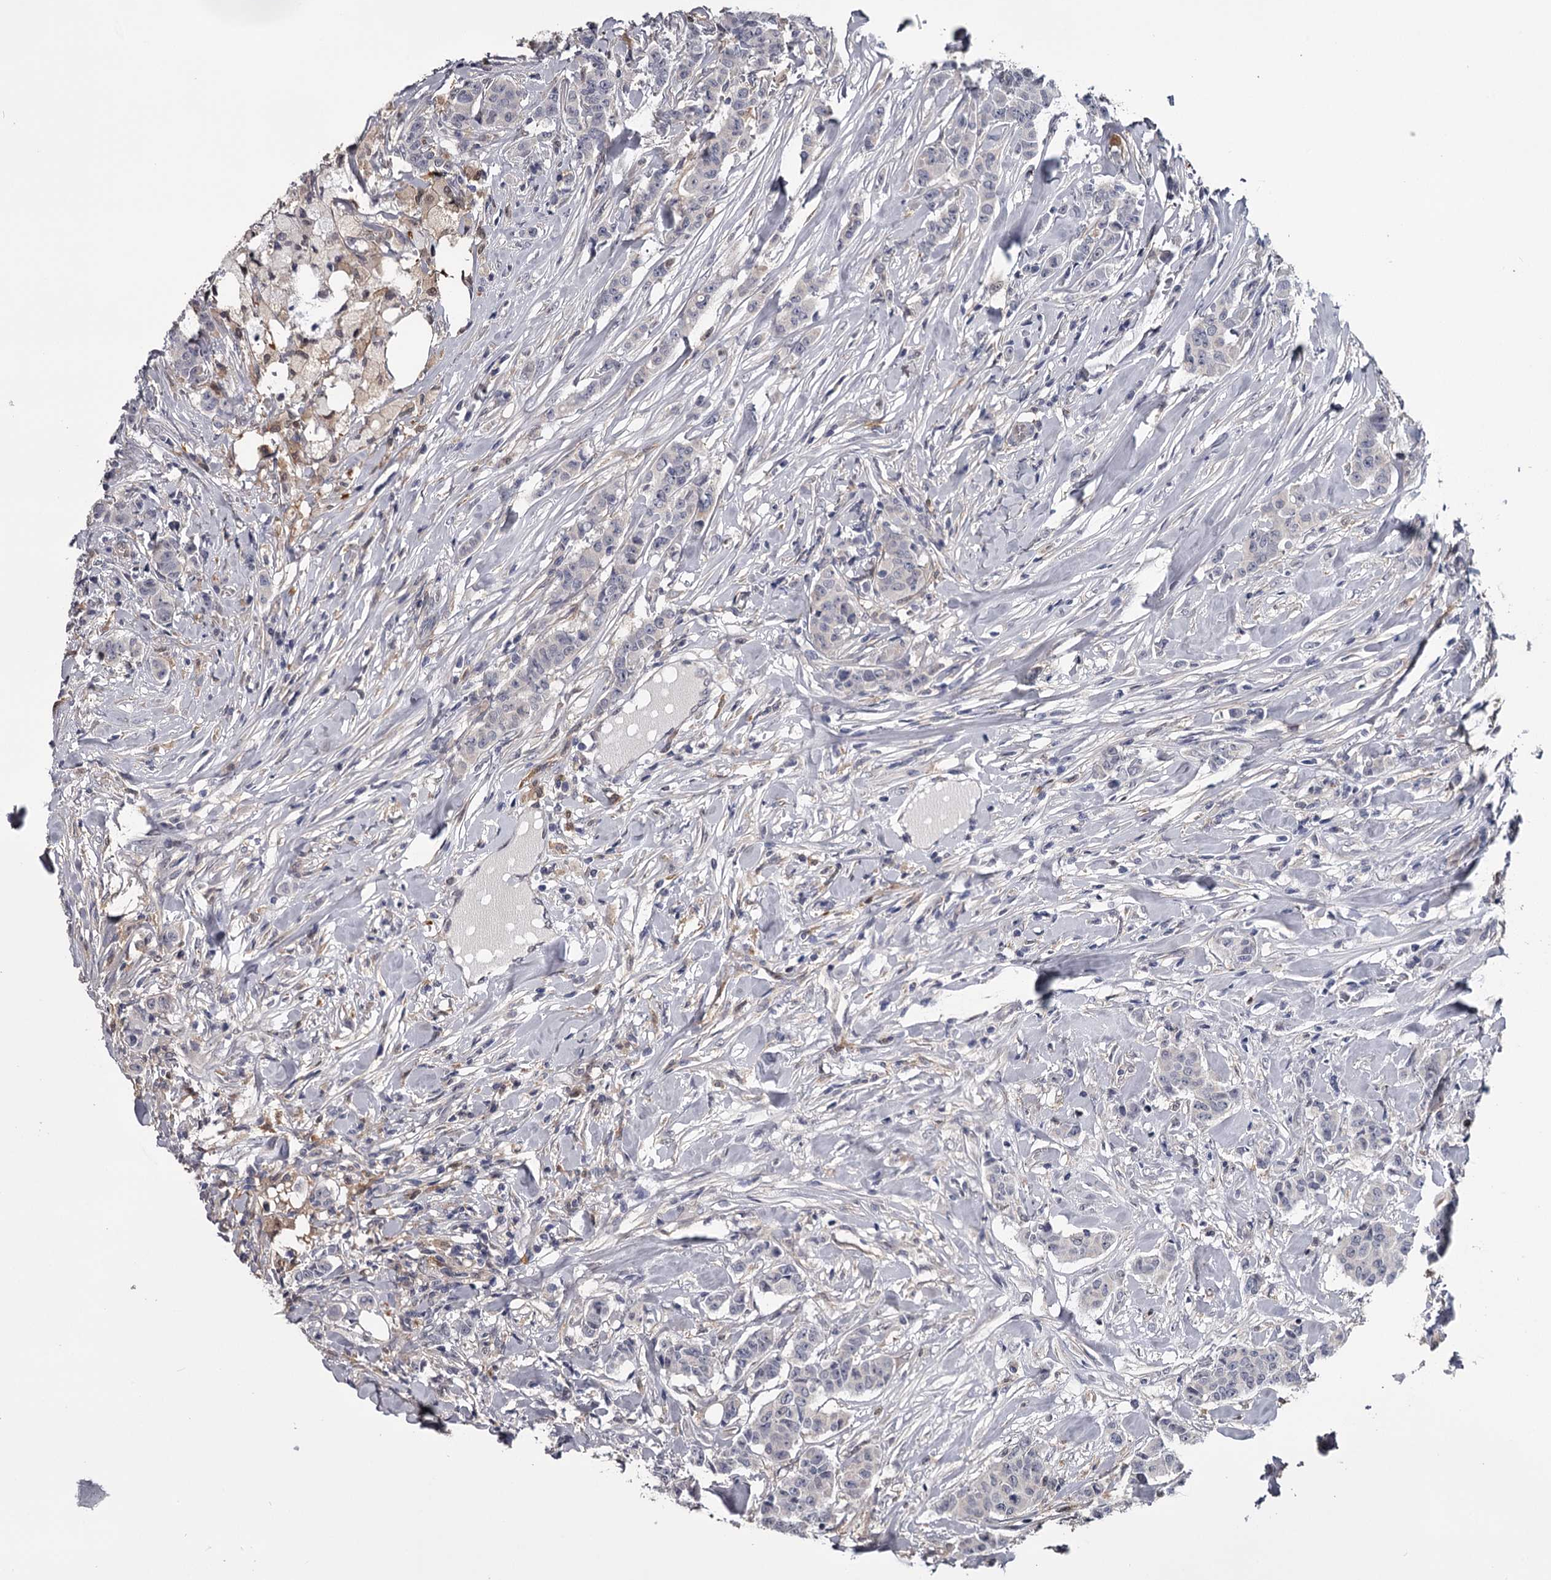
{"staining": {"intensity": "negative", "quantity": "none", "location": "none"}, "tissue": "breast cancer", "cell_type": "Tumor cells", "image_type": "cancer", "snomed": [{"axis": "morphology", "description": "Duct carcinoma"}, {"axis": "topography", "description": "Breast"}], "caption": "Tumor cells show no significant protein staining in breast cancer. (DAB IHC with hematoxylin counter stain).", "gene": "GSTO1", "patient": {"sex": "female", "age": 40}}